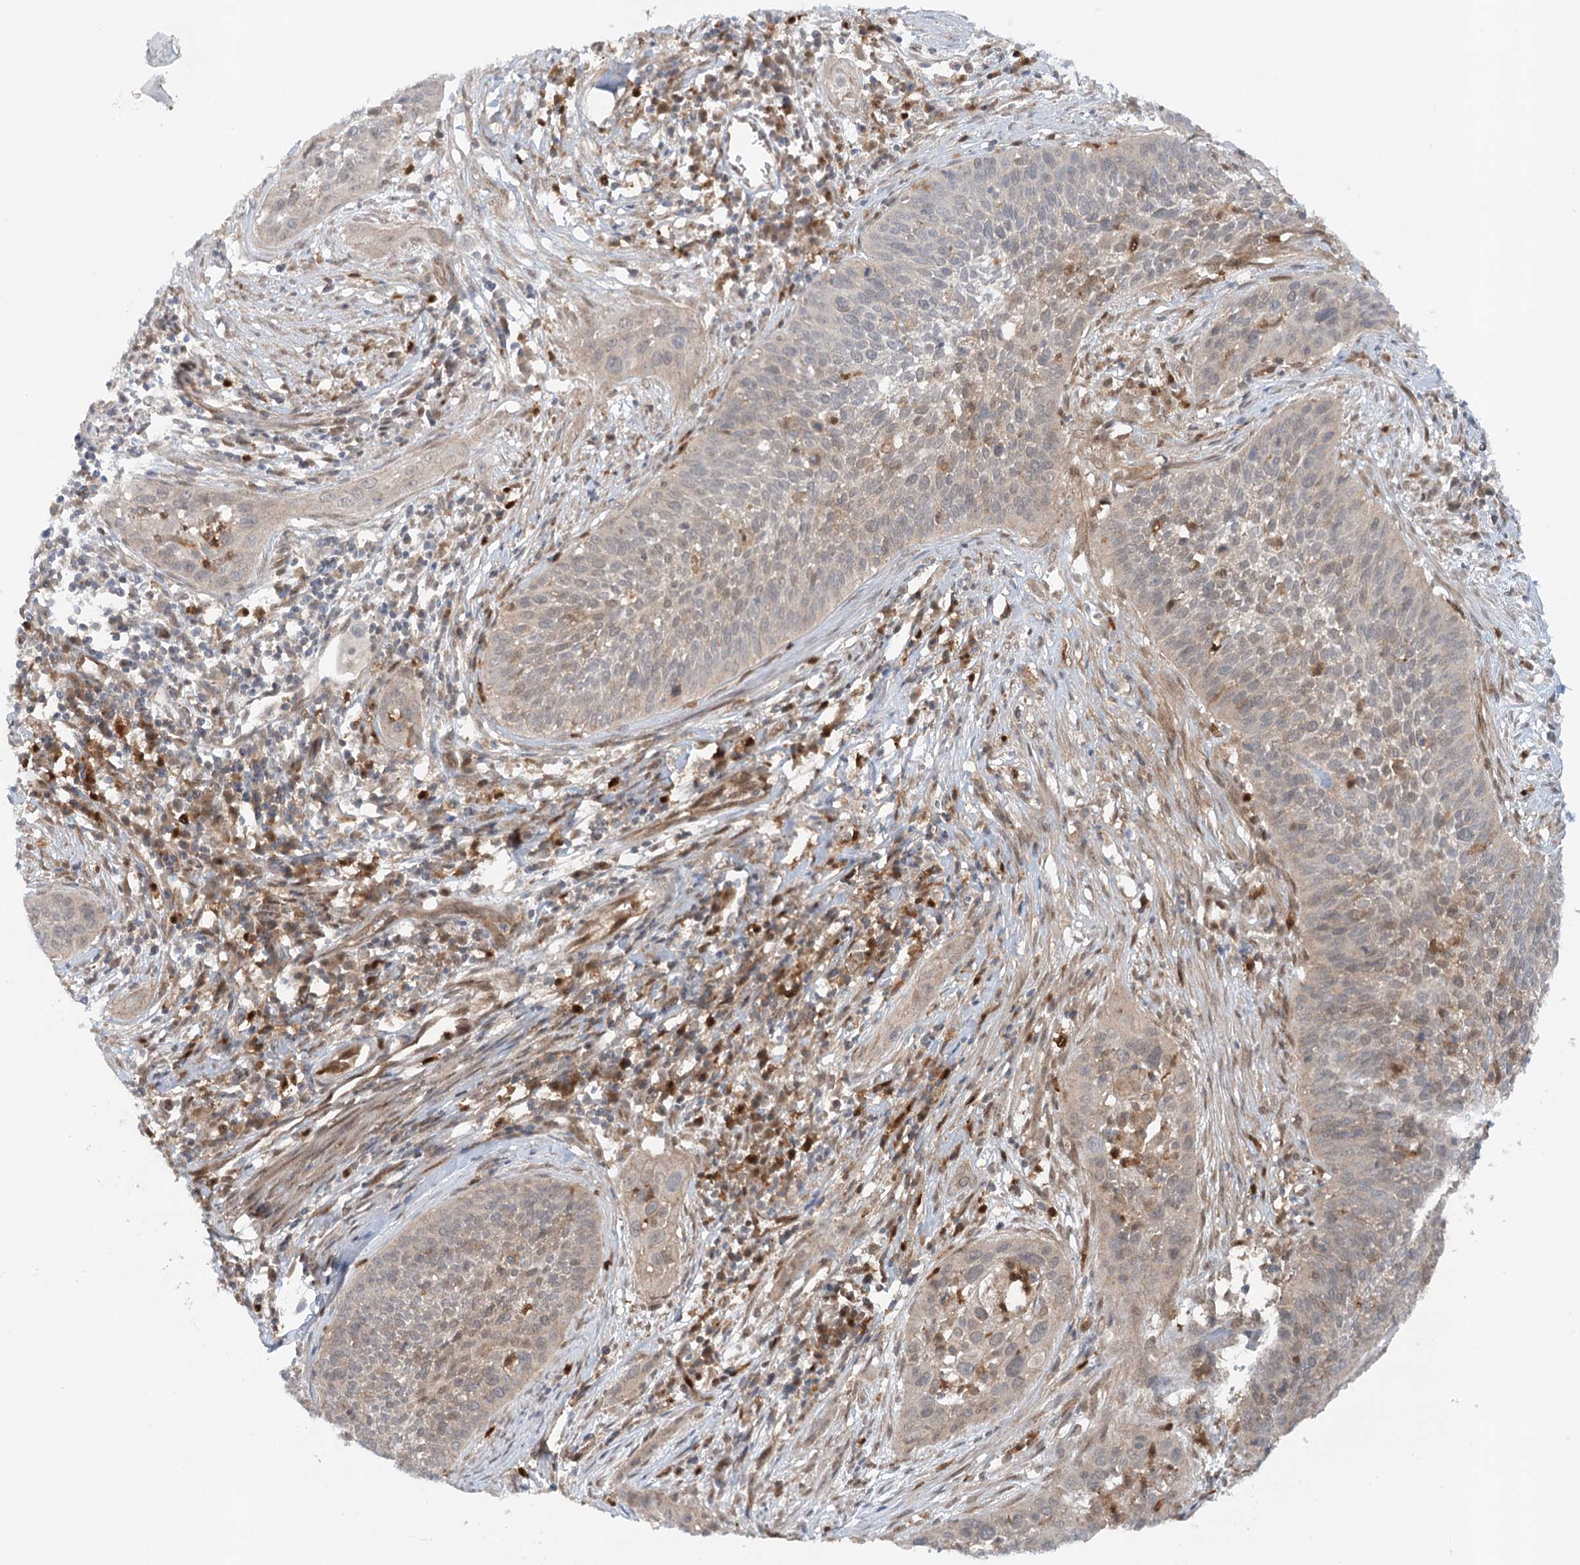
{"staining": {"intensity": "weak", "quantity": "<25%", "location": "cytoplasmic/membranous"}, "tissue": "cervical cancer", "cell_type": "Tumor cells", "image_type": "cancer", "snomed": [{"axis": "morphology", "description": "Squamous cell carcinoma, NOS"}, {"axis": "topography", "description": "Cervix"}], "caption": "This is a image of immunohistochemistry (IHC) staining of squamous cell carcinoma (cervical), which shows no staining in tumor cells.", "gene": "GBE1", "patient": {"sex": "female", "age": 34}}